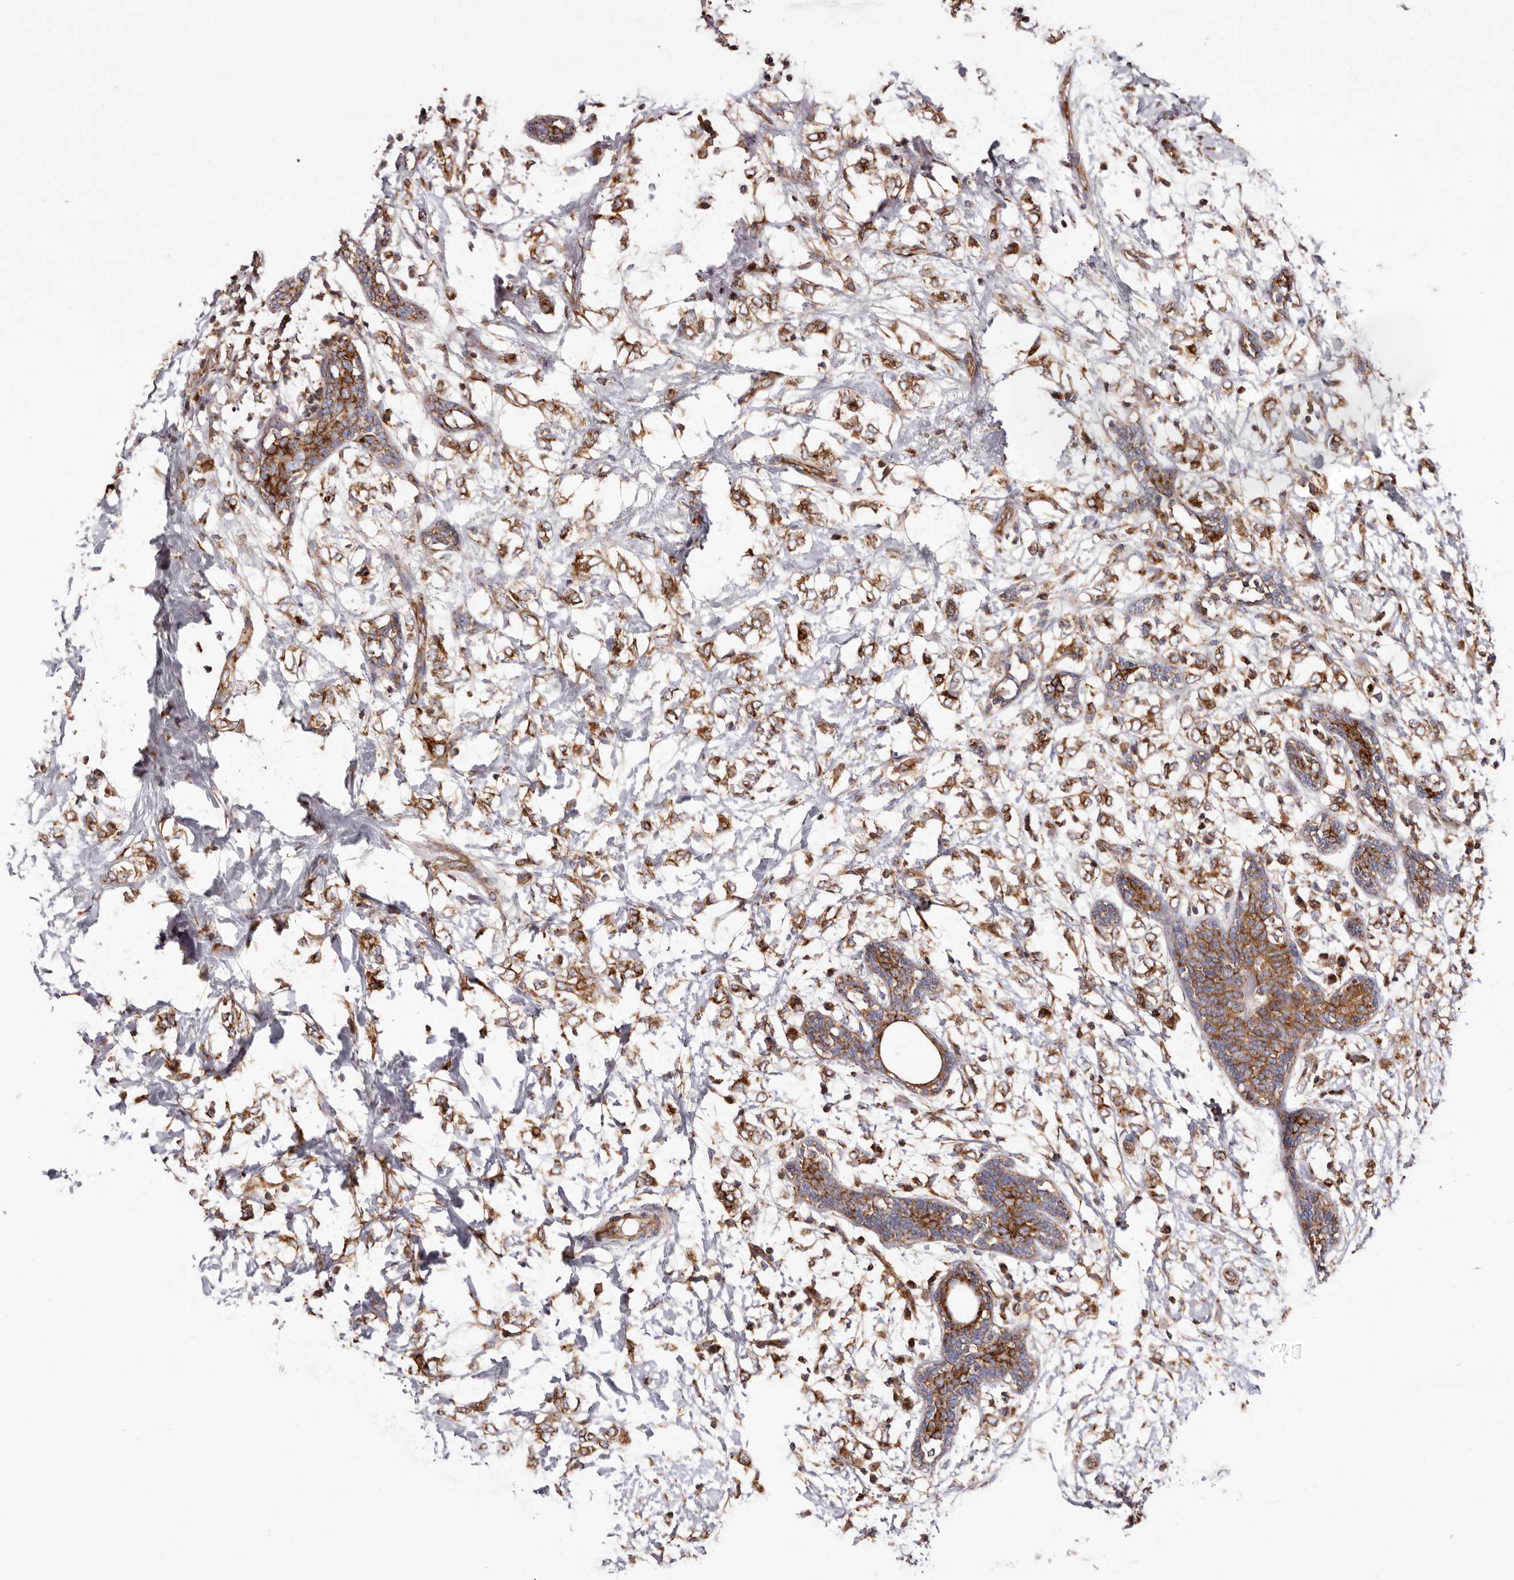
{"staining": {"intensity": "moderate", "quantity": ">75%", "location": "cytoplasmic/membranous"}, "tissue": "breast cancer", "cell_type": "Tumor cells", "image_type": "cancer", "snomed": [{"axis": "morphology", "description": "Normal tissue, NOS"}, {"axis": "morphology", "description": "Lobular carcinoma"}, {"axis": "topography", "description": "Breast"}], "caption": "About >75% of tumor cells in human lobular carcinoma (breast) reveal moderate cytoplasmic/membranous protein positivity as visualized by brown immunohistochemical staining.", "gene": "COQ8B", "patient": {"sex": "female", "age": 47}}